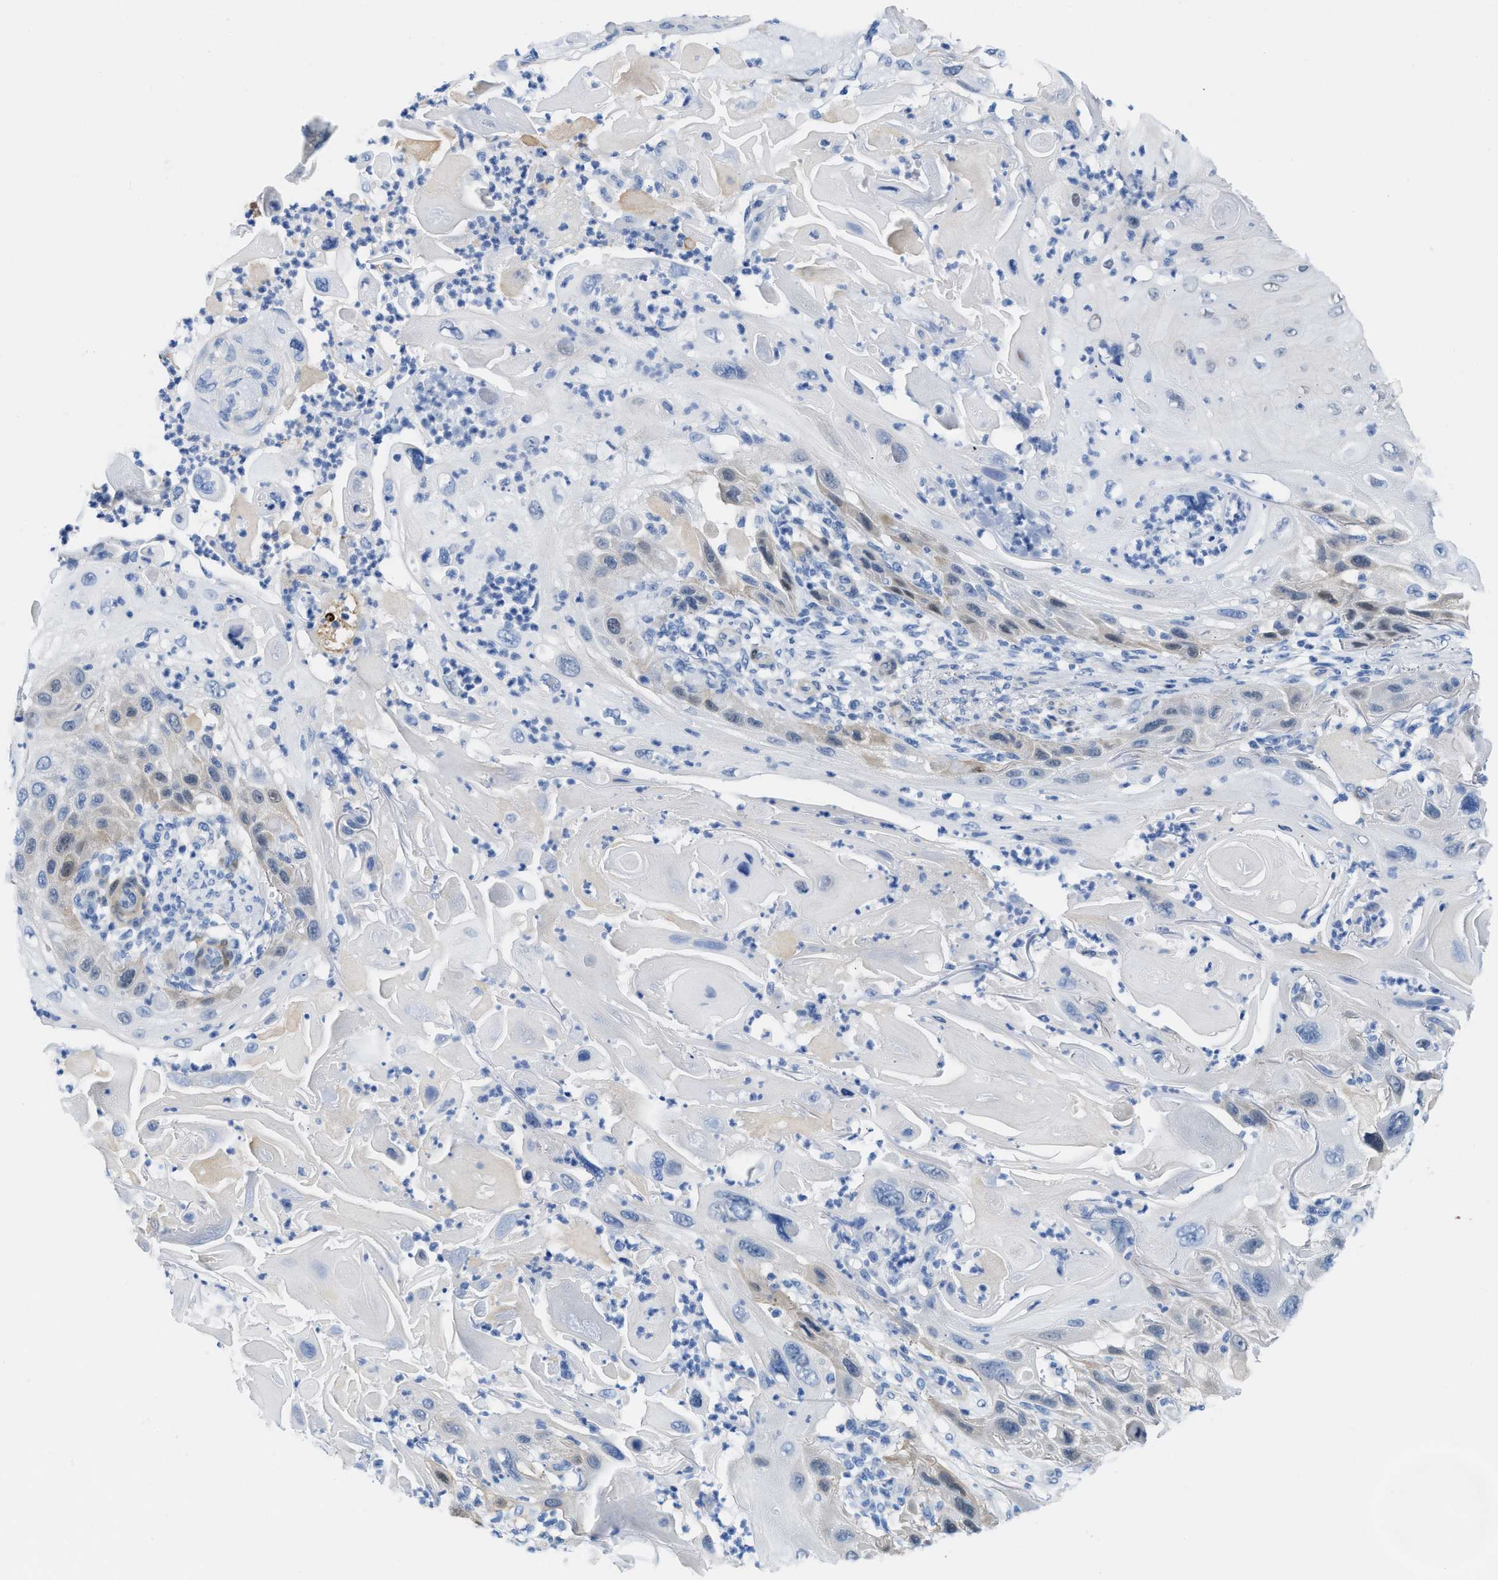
{"staining": {"intensity": "weak", "quantity": "<25%", "location": "cytoplasmic/membranous"}, "tissue": "skin cancer", "cell_type": "Tumor cells", "image_type": "cancer", "snomed": [{"axis": "morphology", "description": "Squamous cell carcinoma, NOS"}, {"axis": "topography", "description": "Skin"}], "caption": "Tumor cells show no significant positivity in skin cancer.", "gene": "NKAIN3", "patient": {"sex": "female", "age": 77}}